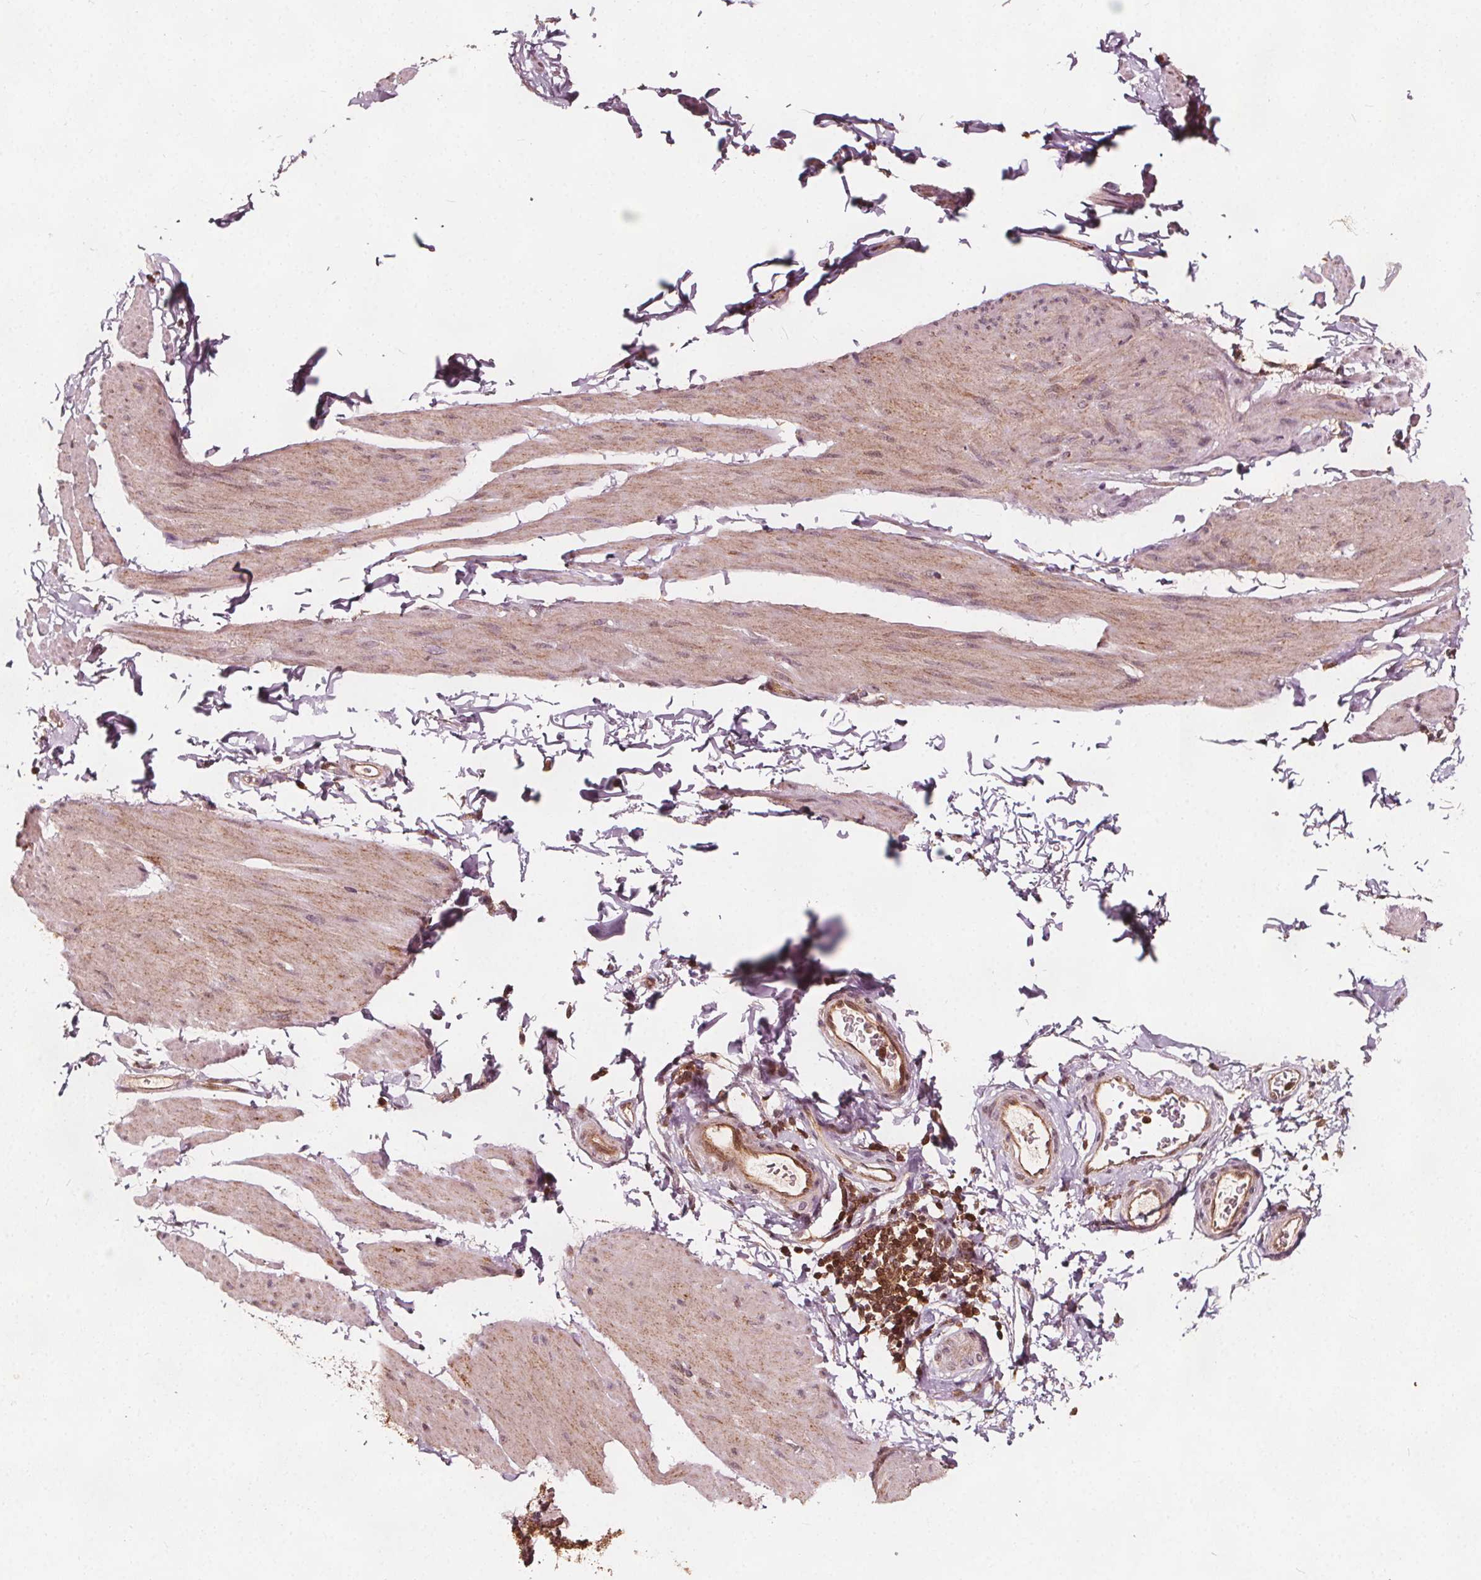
{"staining": {"intensity": "weak", "quantity": "25%-75%", "location": "cytoplasmic/membranous"}, "tissue": "smooth muscle", "cell_type": "Smooth muscle cells", "image_type": "normal", "snomed": [{"axis": "morphology", "description": "Normal tissue, NOS"}, {"axis": "topography", "description": "Adipose tissue"}, {"axis": "topography", "description": "Smooth muscle"}, {"axis": "topography", "description": "Peripheral nerve tissue"}], "caption": "A micrograph of human smooth muscle stained for a protein exhibits weak cytoplasmic/membranous brown staining in smooth muscle cells. Immunohistochemistry stains the protein in brown and the nuclei are stained blue.", "gene": "AIP", "patient": {"sex": "male", "age": 83}}